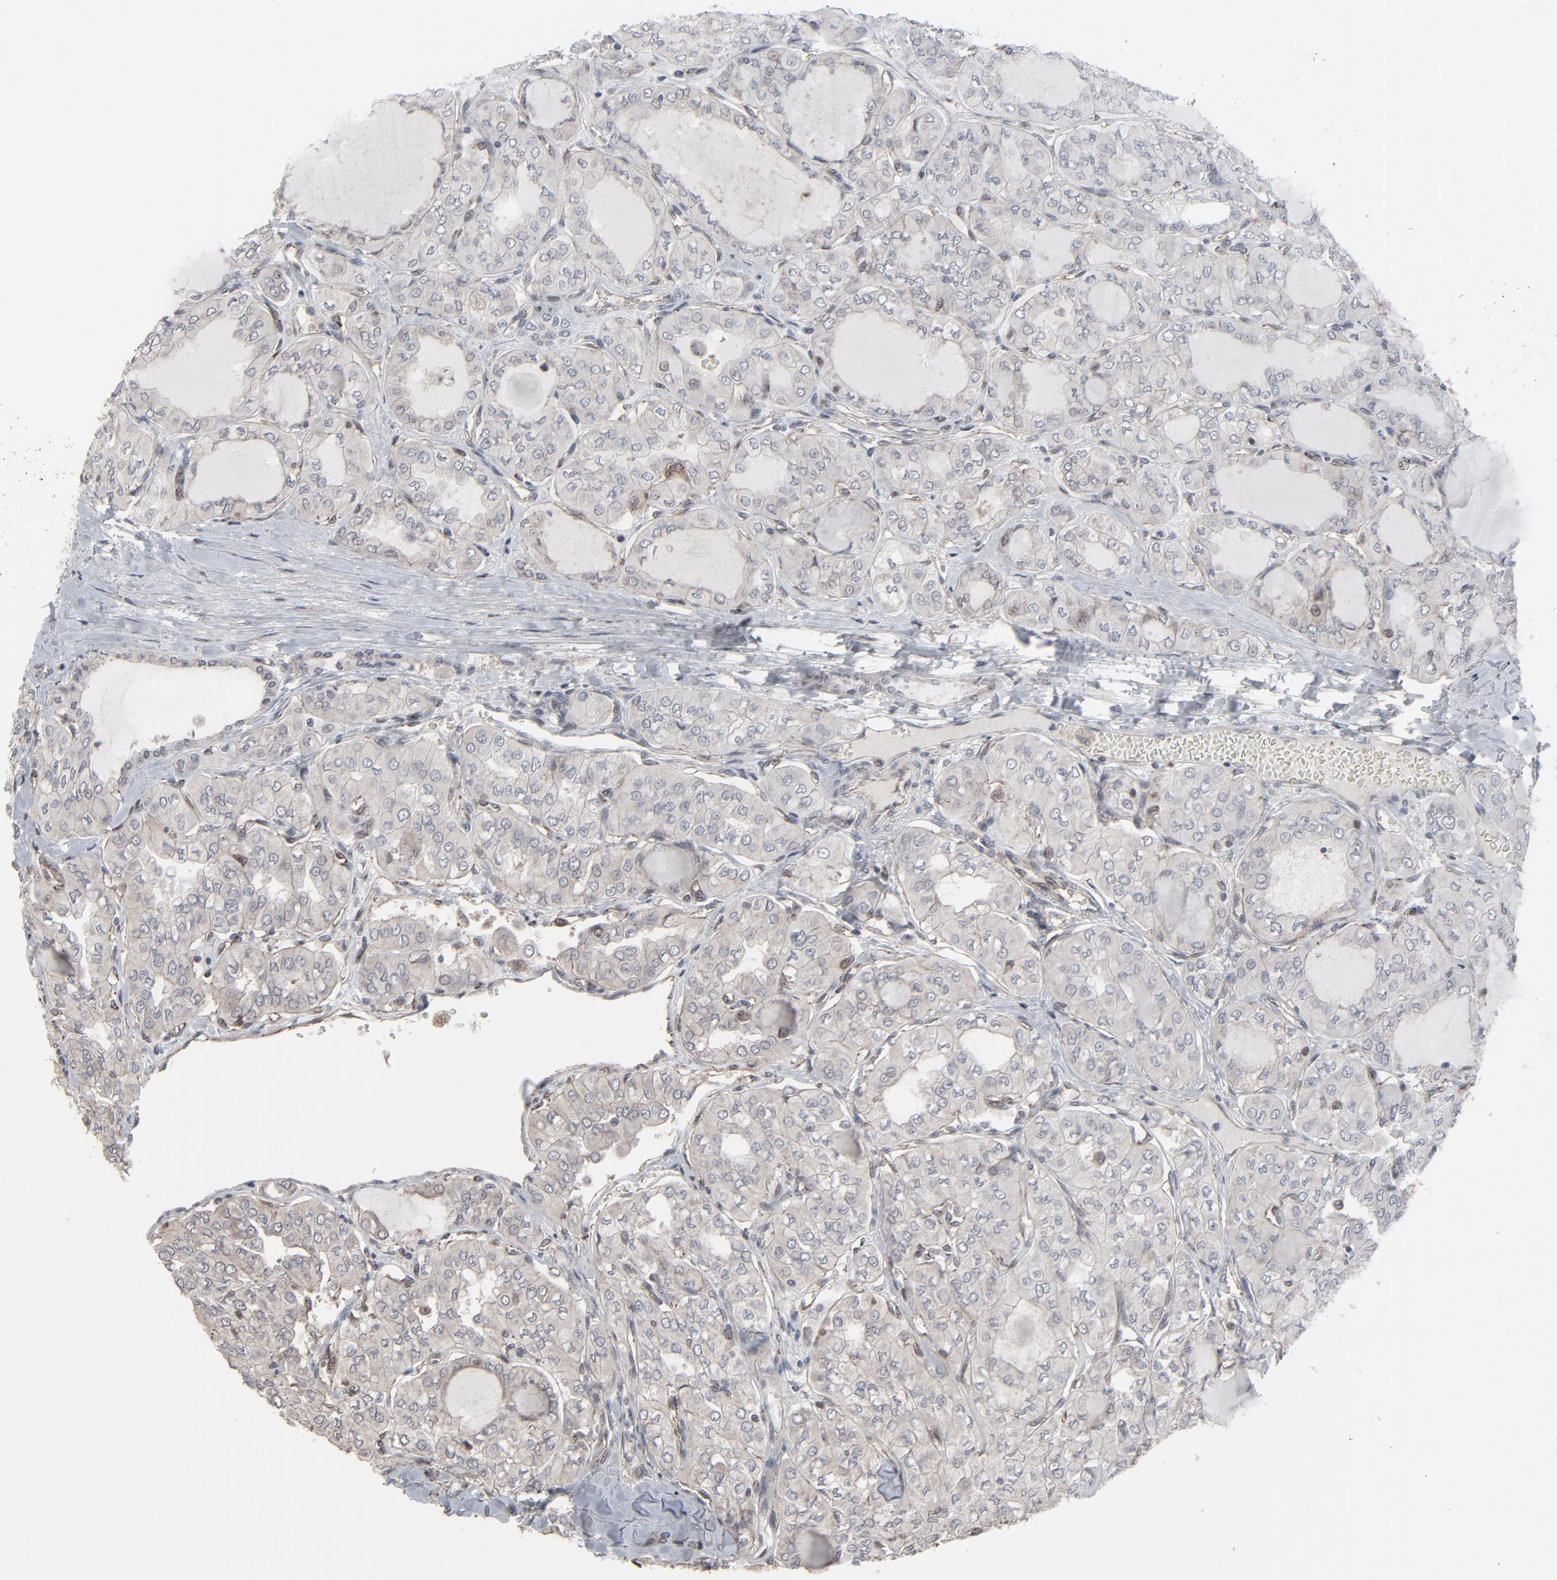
{"staining": {"intensity": "weak", "quantity": "<25%", "location": "cytoplasmic/membranous"}, "tissue": "thyroid cancer", "cell_type": "Tumor cells", "image_type": "cancer", "snomed": [{"axis": "morphology", "description": "Papillary adenocarcinoma, NOS"}, {"axis": "topography", "description": "Thyroid gland"}], "caption": "This is a histopathology image of immunohistochemistry staining of thyroid cancer (papillary adenocarcinoma), which shows no positivity in tumor cells. (DAB IHC, high magnification).", "gene": "CTNND1", "patient": {"sex": "male", "age": 20}}